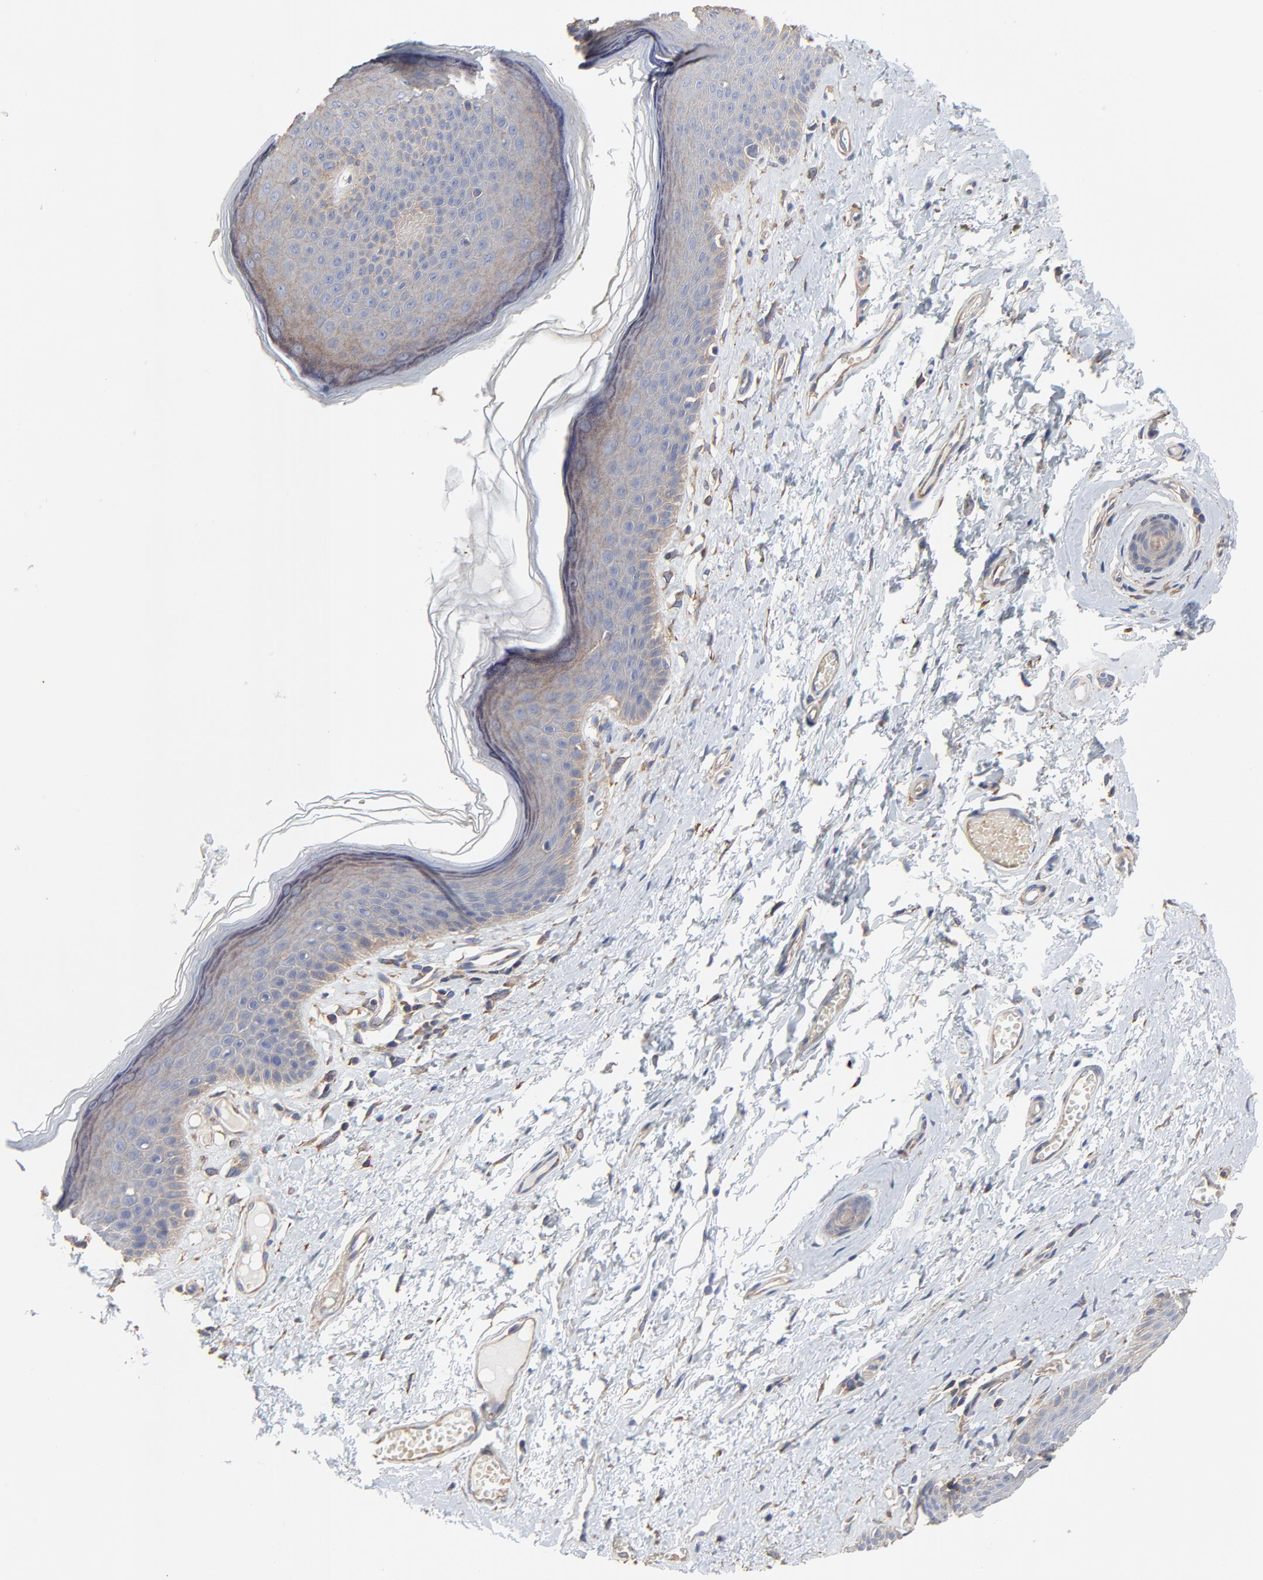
{"staining": {"intensity": "moderate", "quantity": ">75%", "location": "cytoplasmic/membranous"}, "tissue": "skin", "cell_type": "Epidermal cells", "image_type": "normal", "snomed": [{"axis": "morphology", "description": "Normal tissue, NOS"}, {"axis": "morphology", "description": "Inflammation, NOS"}, {"axis": "topography", "description": "Vulva"}], "caption": "High-power microscopy captured an immunohistochemistry micrograph of normal skin, revealing moderate cytoplasmic/membranous expression in about >75% of epidermal cells.", "gene": "NXF3", "patient": {"sex": "female", "age": 84}}